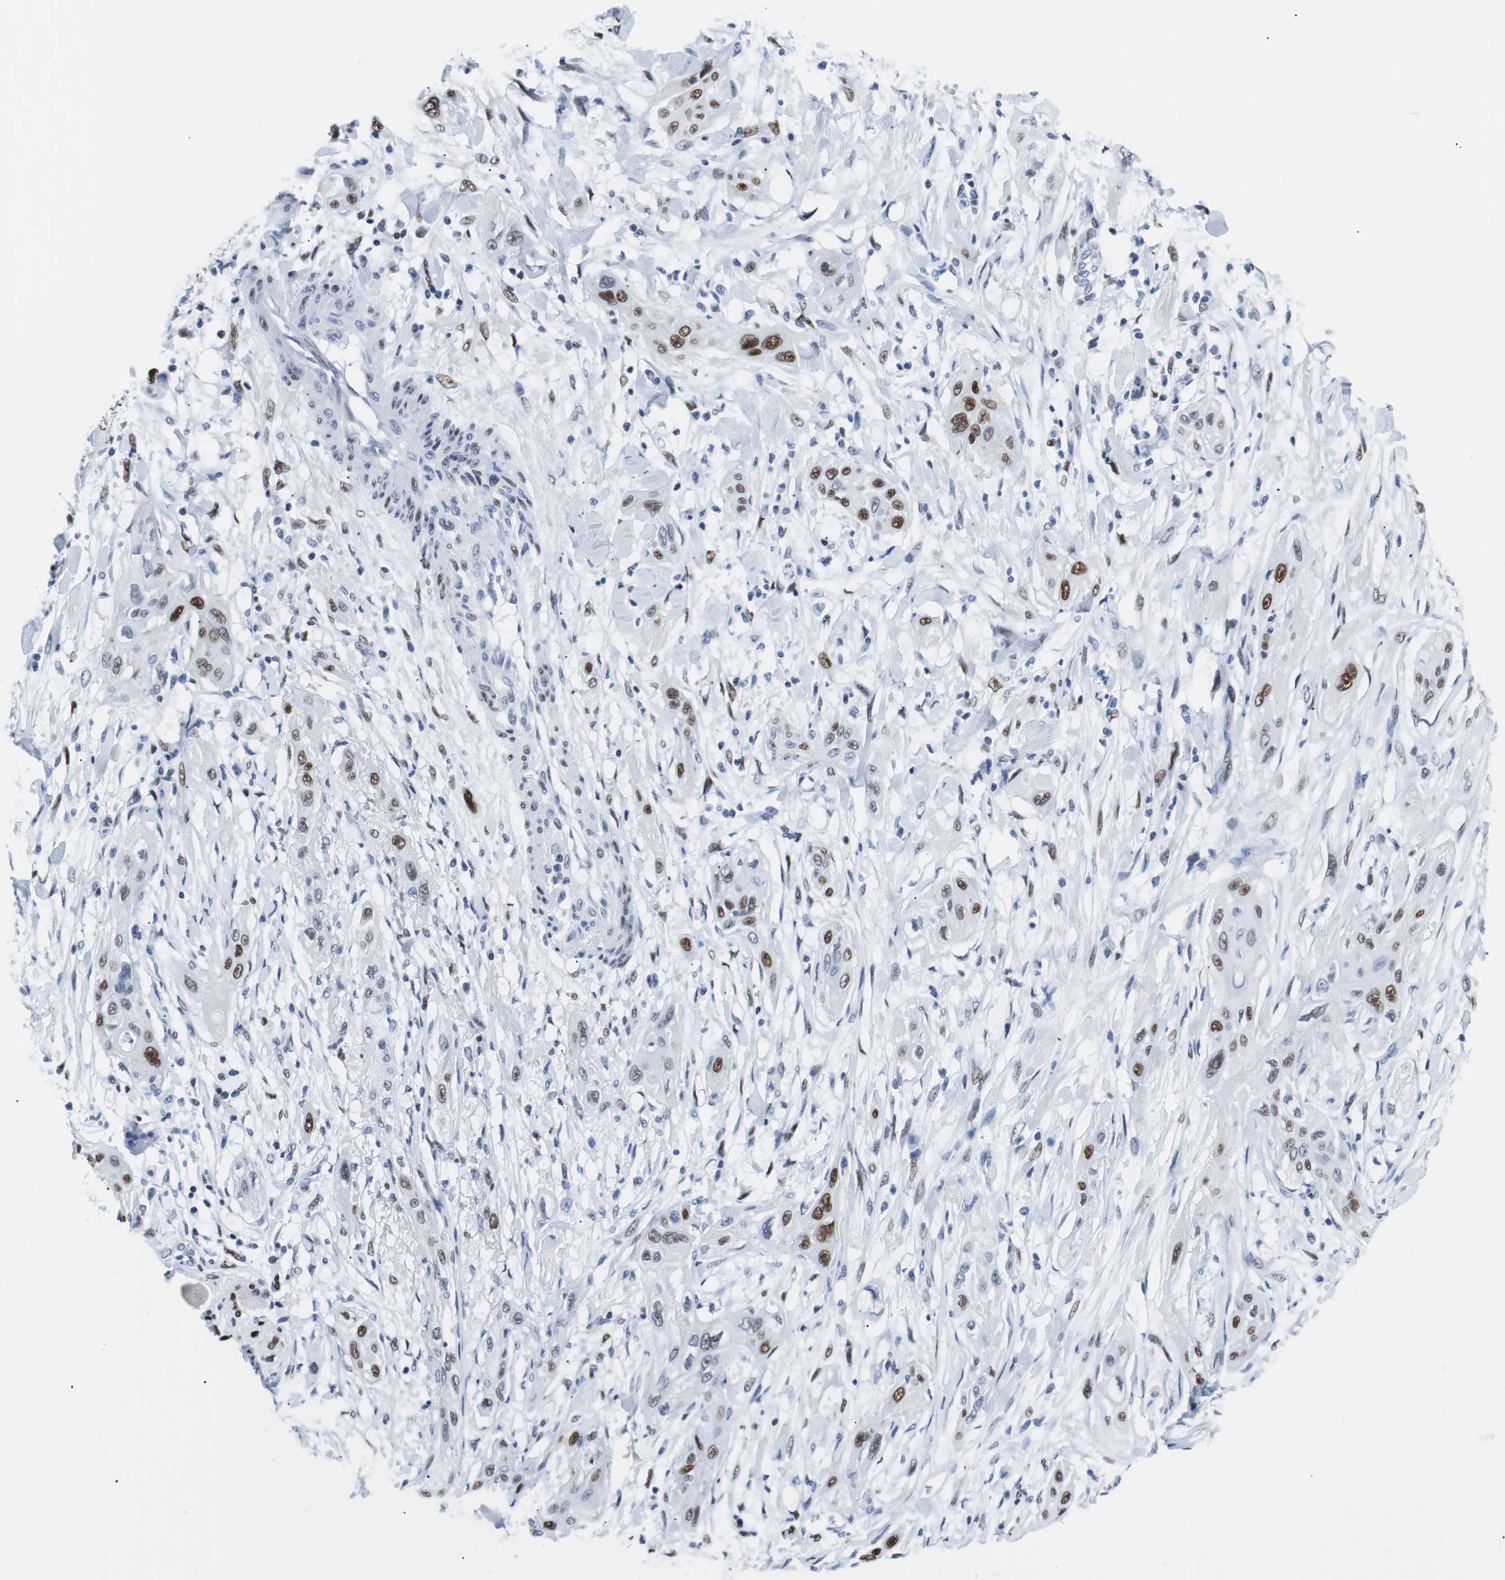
{"staining": {"intensity": "strong", "quantity": "25%-75%", "location": "nuclear"}, "tissue": "lung cancer", "cell_type": "Tumor cells", "image_type": "cancer", "snomed": [{"axis": "morphology", "description": "Squamous cell carcinoma, NOS"}, {"axis": "topography", "description": "Lung"}], "caption": "A brown stain labels strong nuclear expression of a protein in human squamous cell carcinoma (lung) tumor cells.", "gene": "JUN", "patient": {"sex": "female", "age": 47}}